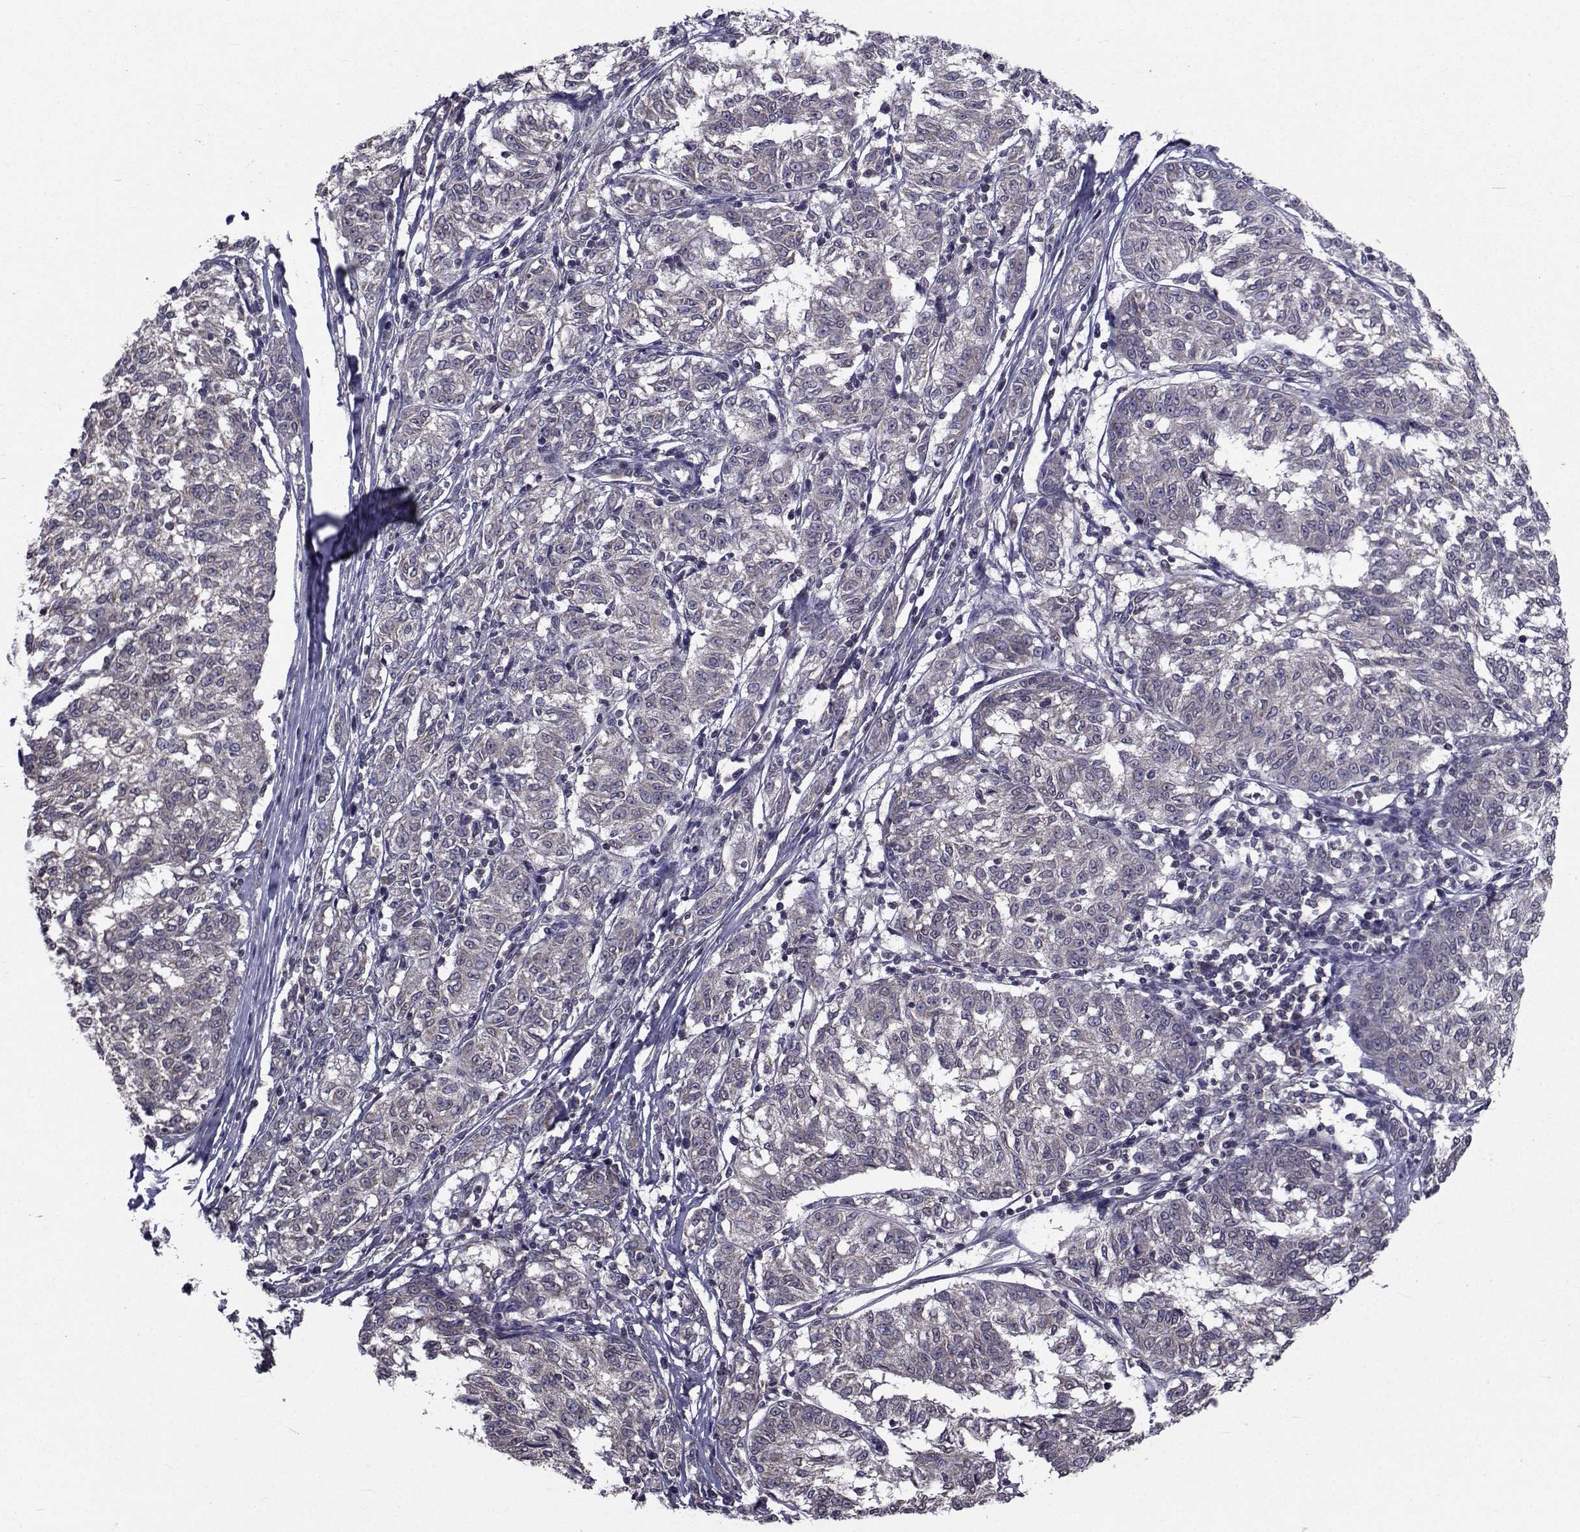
{"staining": {"intensity": "negative", "quantity": "none", "location": "none"}, "tissue": "melanoma", "cell_type": "Tumor cells", "image_type": "cancer", "snomed": [{"axis": "morphology", "description": "Malignant melanoma, NOS"}, {"axis": "topography", "description": "Skin"}], "caption": "Tumor cells show no significant expression in melanoma.", "gene": "CYP2S1", "patient": {"sex": "female", "age": 72}}